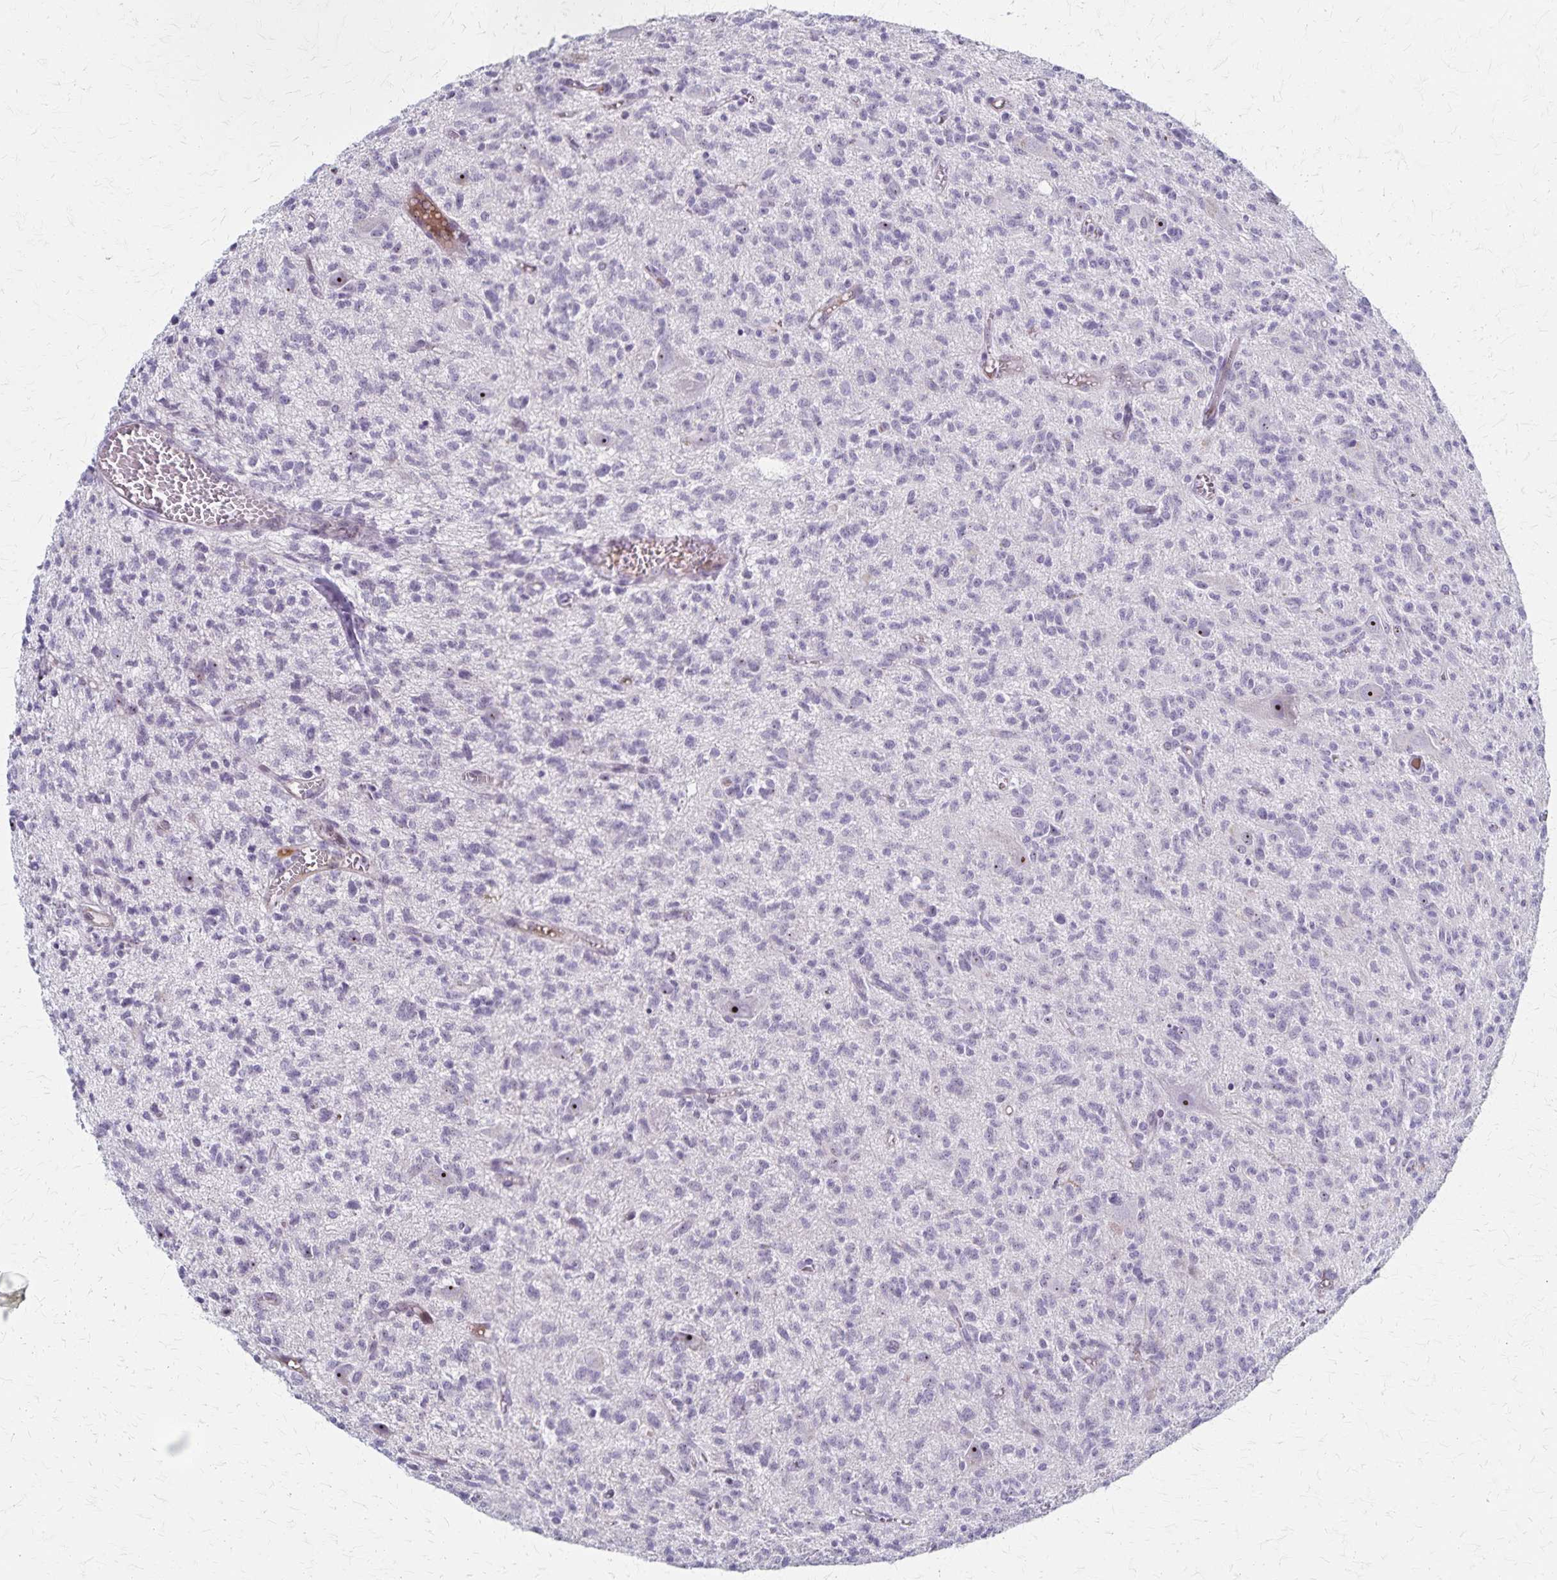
{"staining": {"intensity": "negative", "quantity": "none", "location": "none"}, "tissue": "glioma", "cell_type": "Tumor cells", "image_type": "cancer", "snomed": [{"axis": "morphology", "description": "Glioma, malignant, Low grade"}, {"axis": "topography", "description": "Brain"}], "caption": "This is an IHC photomicrograph of glioma. There is no positivity in tumor cells.", "gene": "DLK2", "patient": {"sex": "male", "age": 64}}